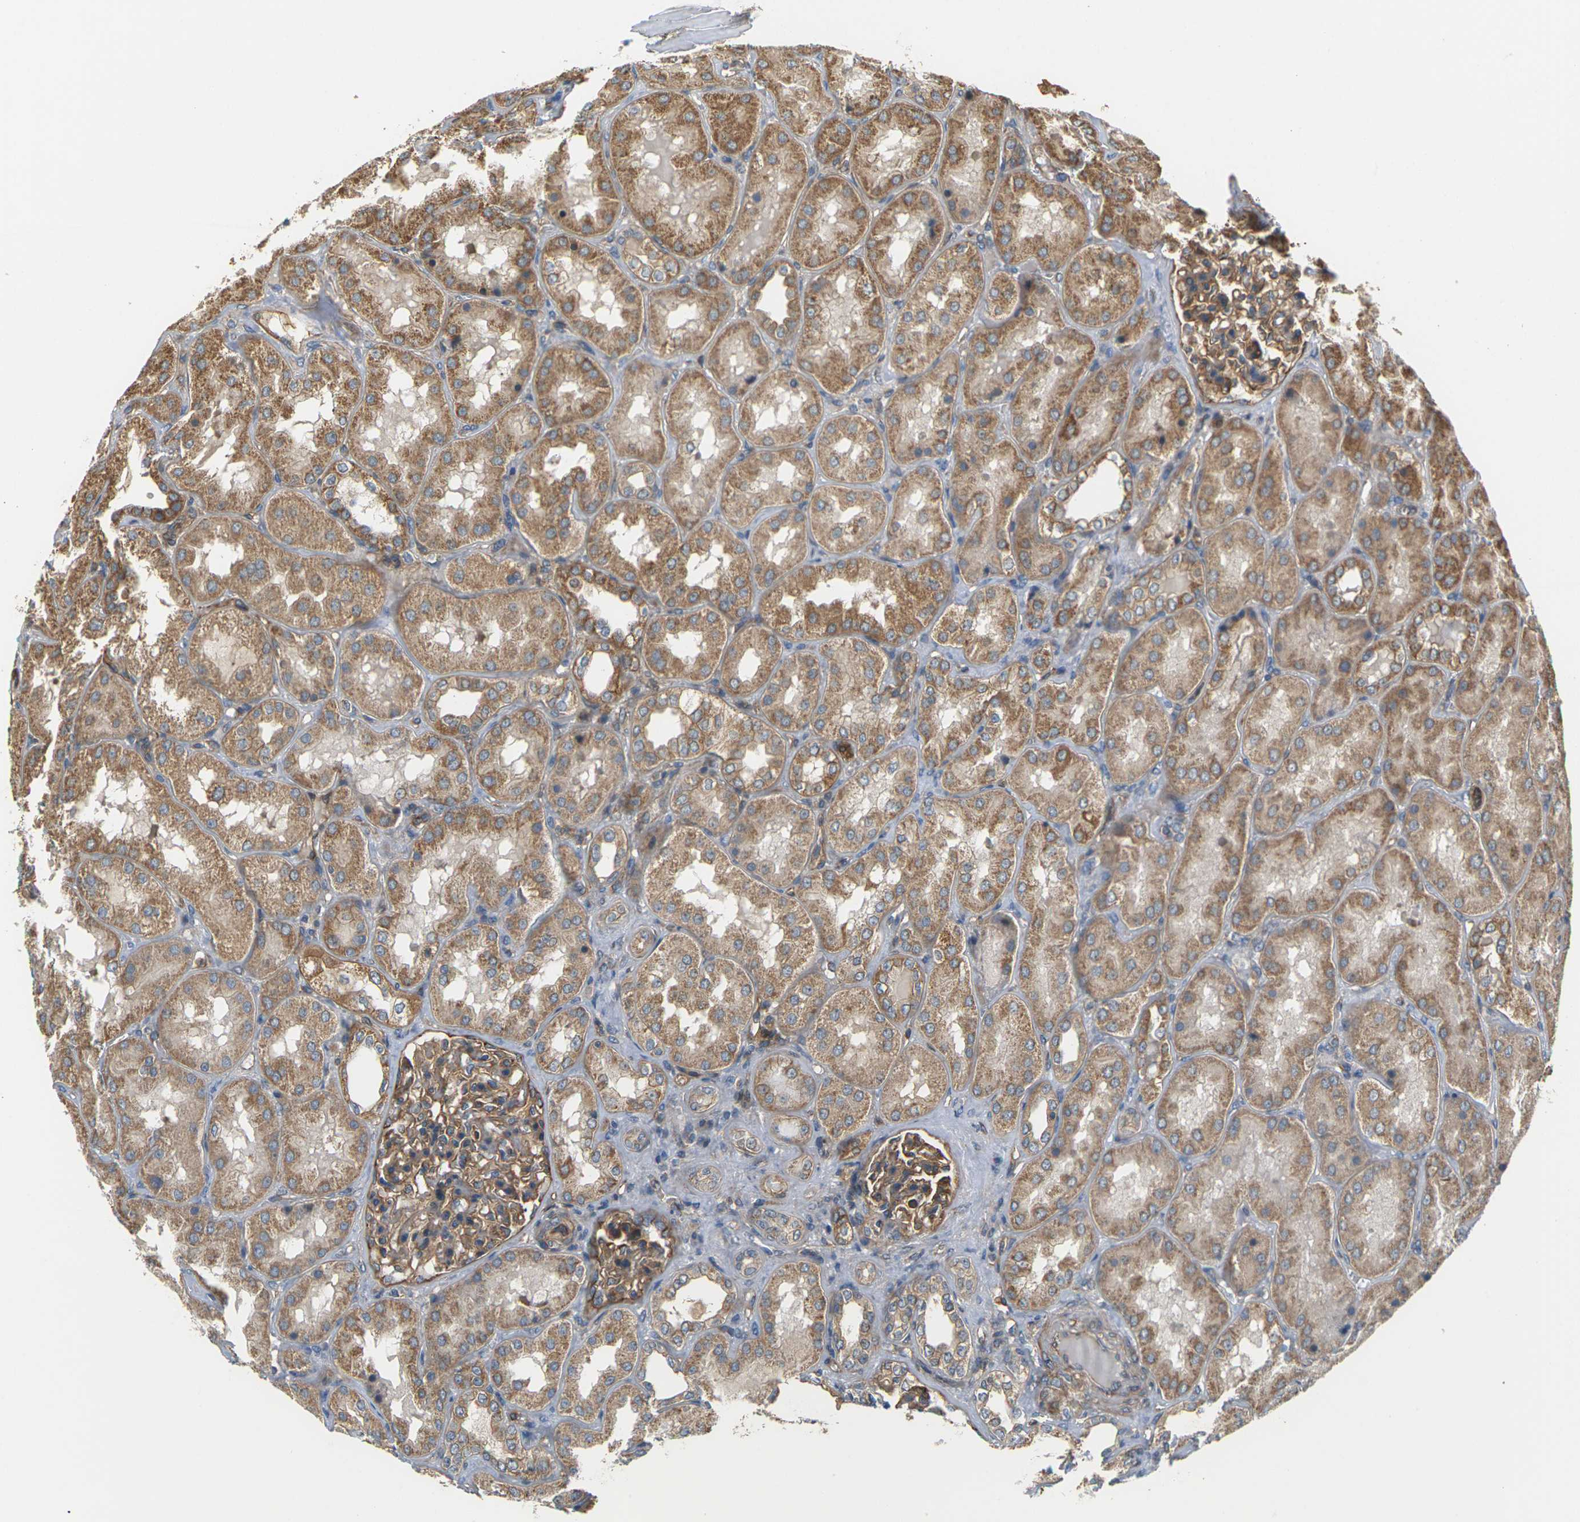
{"staining": {"intensity": "moderate", "quantity": ">75%", "location": "cytoplasmic/membranous"}, "tissue": "kidney", "cell_type": "Cells in glomeruli", "image_type": "normal", "snomed": [{"axis": "morphology", "description": "Normal tissue, NOS"}, {"axis": "topography", "description": "Kidney"}], "caption": "Immunohistochemistry (IHC) (DAB) staining of normal kidney reveals moderate cytoplasmic/membranous protein staining in approximately >75% of cells in glomeruli.", "gene": "PCDHB4", "patient": {"sex": "female", "age": 56}}